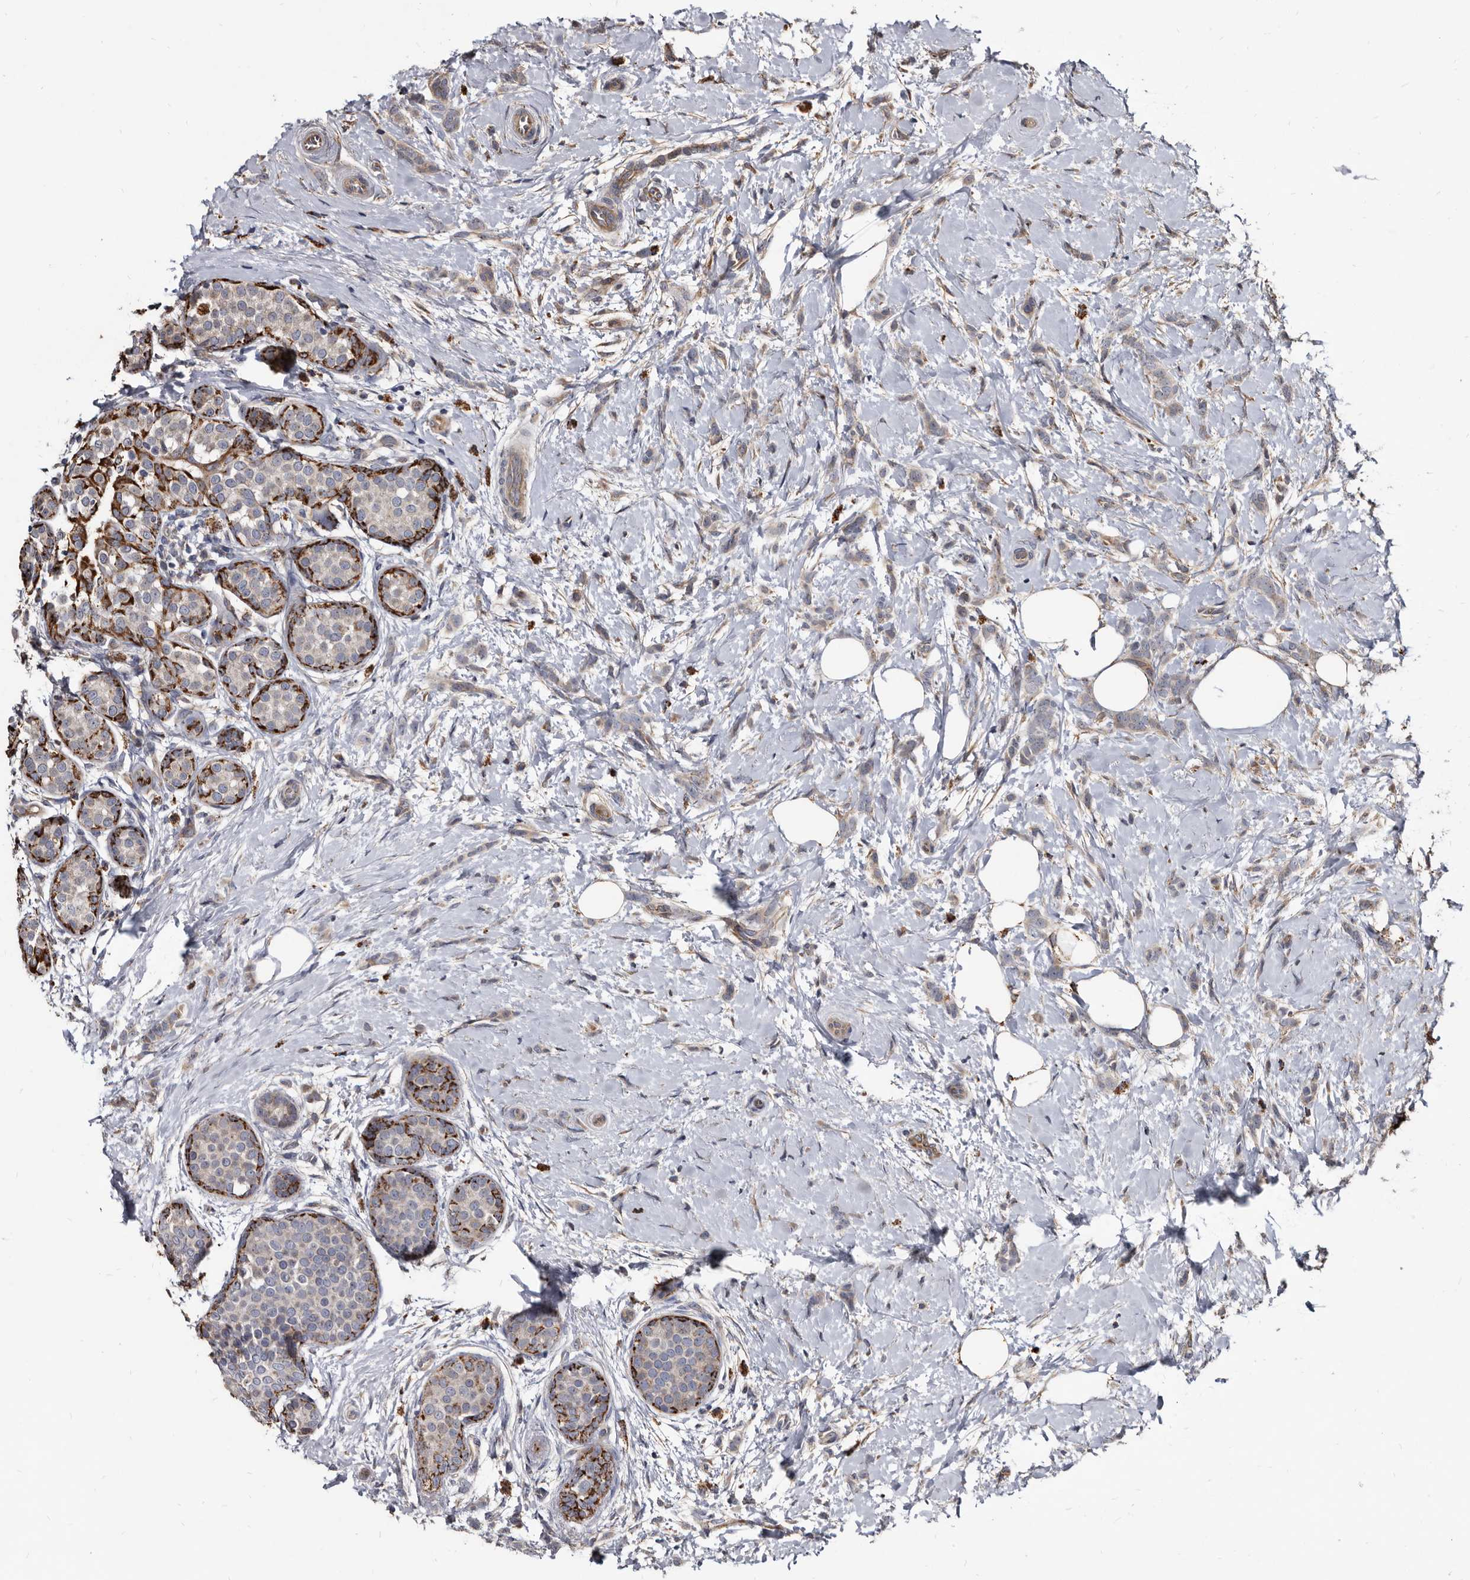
{"staining": {"intensity": "weak", "quantity": "25%-75%", "location": "cytoplasmic/membranous"}, "tissue": "breast cancer", "cell_type": "Tumor cells", "image_type": "cancer", "snomed": [{"axis": "morphology", "description": "Lobular carcinoma, in situ"}, {"axis": "morphology", "description": "Lobular carcinoma"}, {"axis": "topography", "description": "Breast"}], "caption": "This is a photomicrograph of immunohistochemistry (IHC) staining of breast cancer (lobular carcinoma), which shows weak expression in the cytoplasmic/membranous of tumor cells.", "gene": "CTSA", "patient": {"sex": "female", "age": 41}}